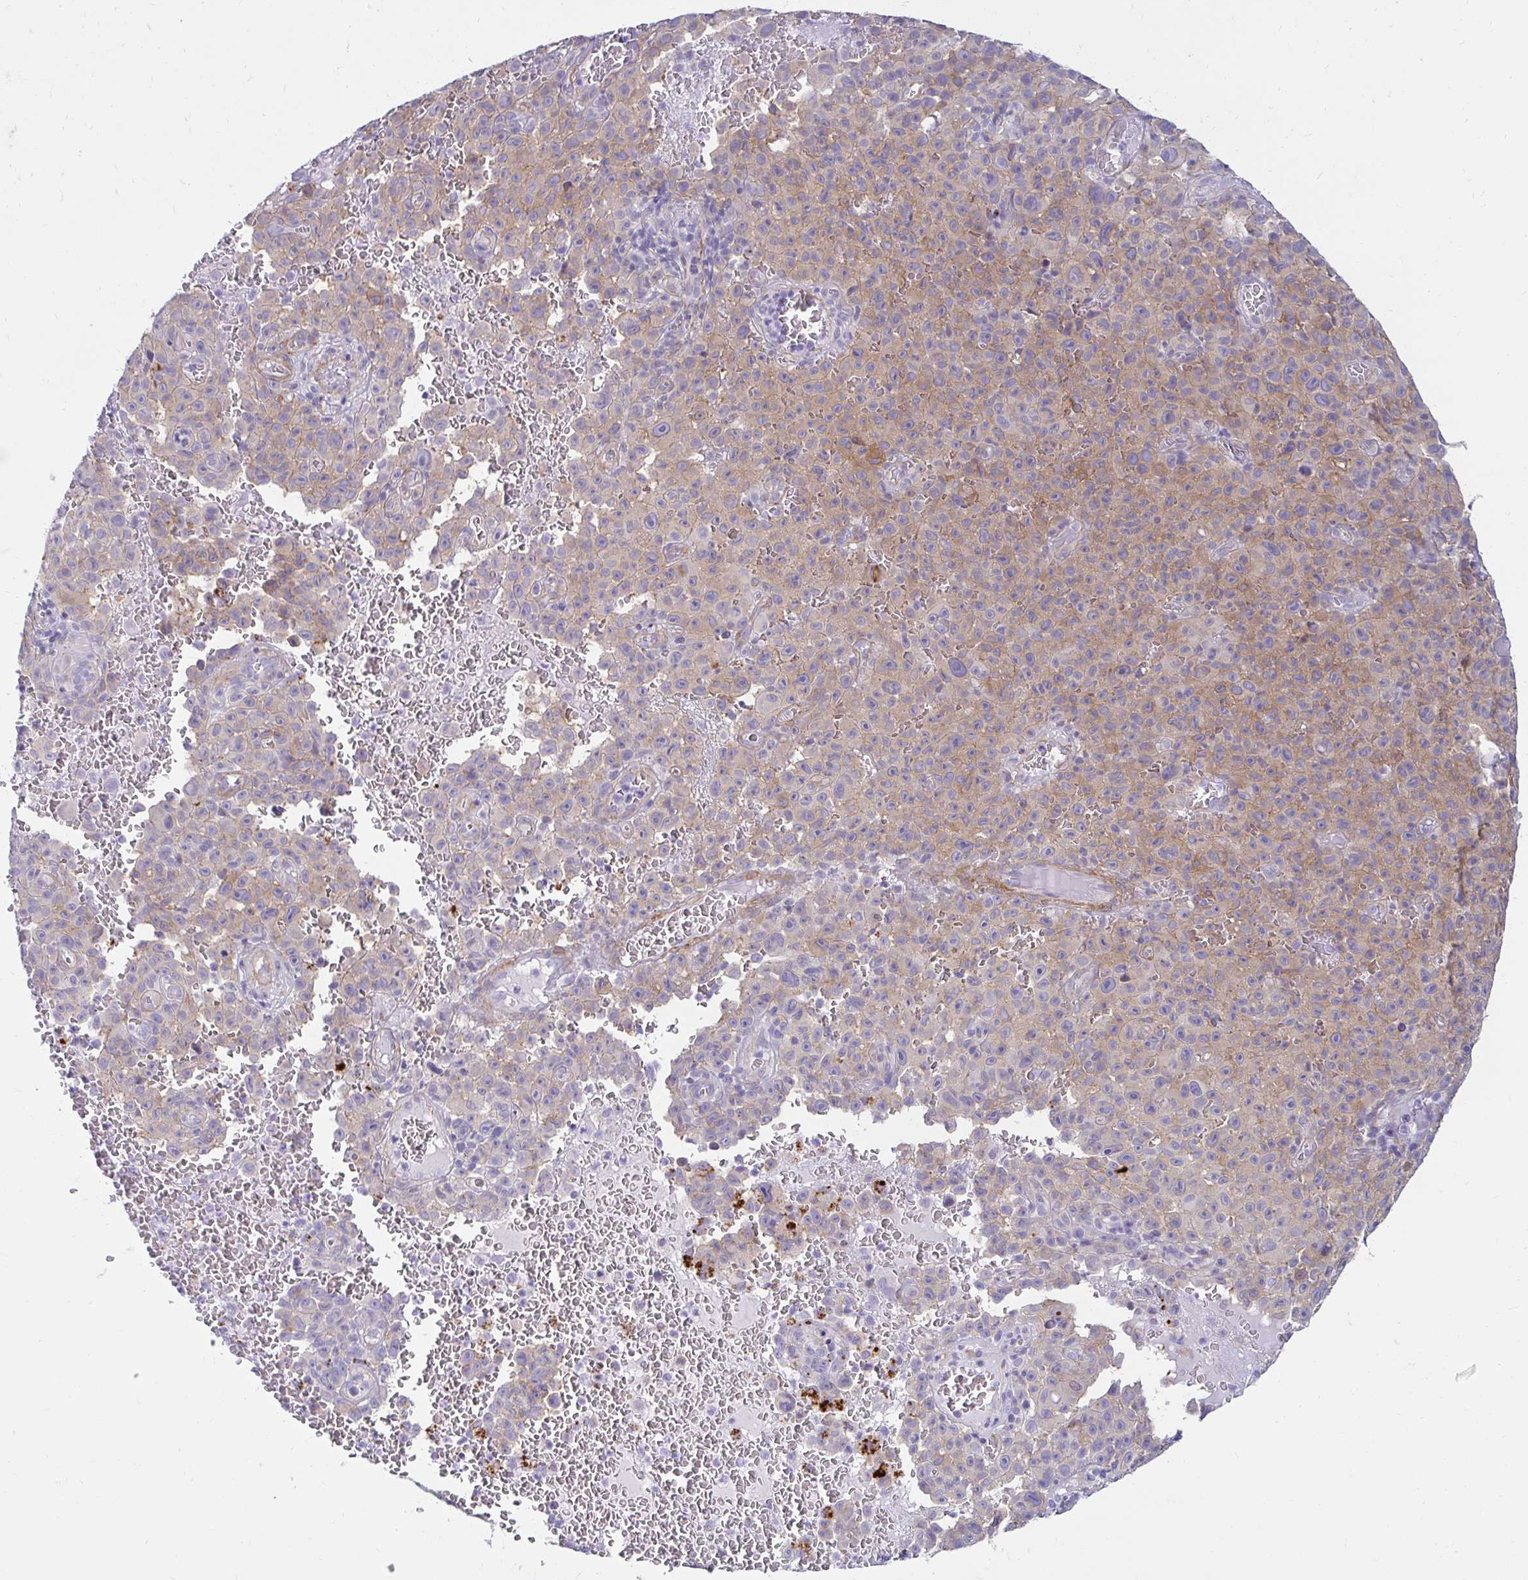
{"staining": {"intensity": "weak", "quantity": "25%-75%", "location": "cytoplasmic/membranous"}, "tissue": "melanoma", "cell_type": "Tumor cells", "image_type": "cancer", "snomed": [{"axis": "morphology", "description": "Malignant melanoma, NOS"}, {"axis": "topography", "description": "Skin"}], "caption": "Immunohistochemical staining of melanoma shows low levels of weak cytoplasmic/membranous staining in approximately 25%-75% of tumor cells. Nuclei are stained in blue.", "gene": "ANKRD62", "patient": {"sex": "female", "age": 82}}